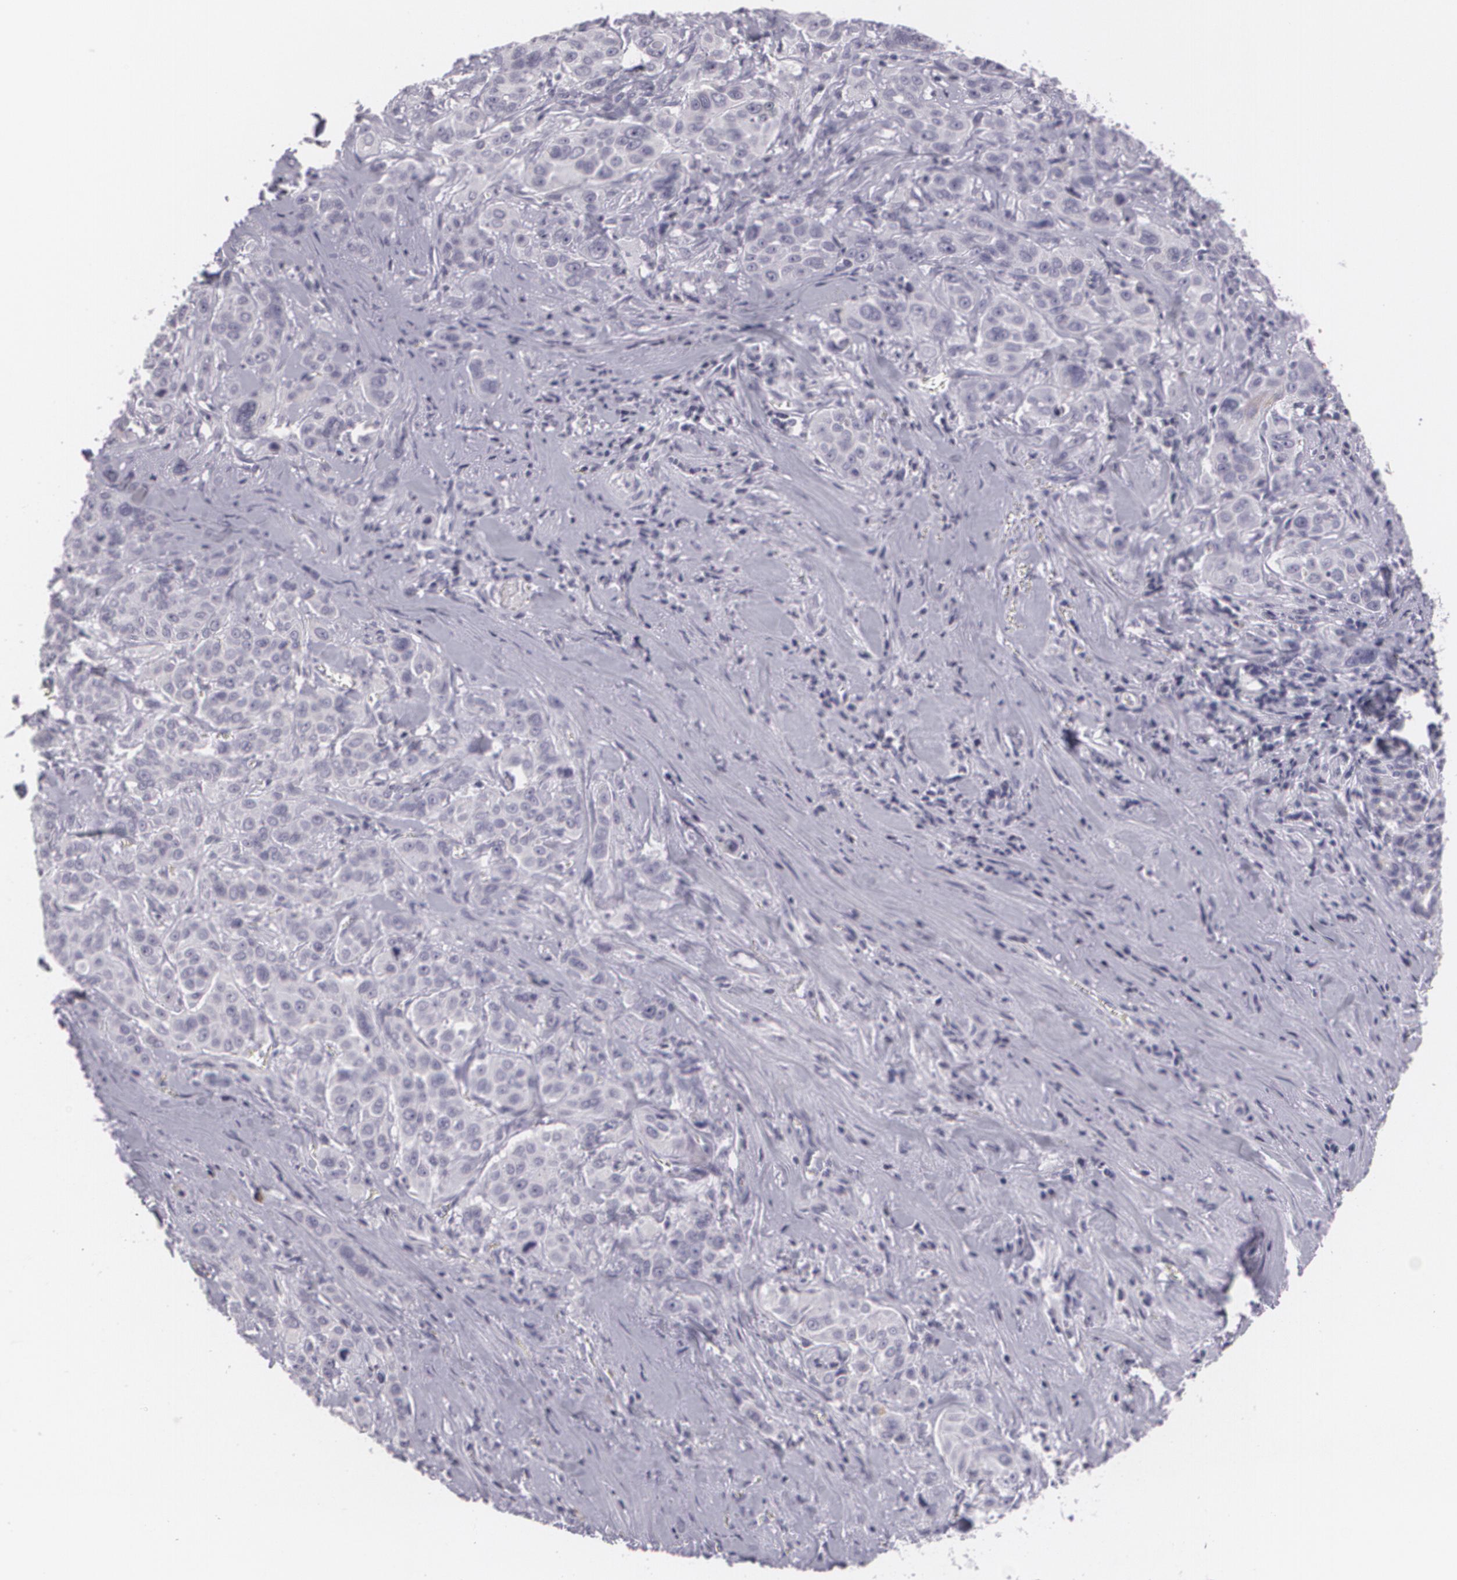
{"staining": {"intensity": "negative", "quantity": "none", "location": "none"}, "tissue": "pancreatic cancer", "cell_type": "Tumor cells", "image_type": "cancer", "snomed": [{"axis": "morphology", "description": "Adenocarcinoma, NOS"}, {"axis": "topography", "description": "Pancreas"}], "caption": "A photomicrograph of human adenocarcinoma (pancreatic) is negative for staining in tumor cells.", "gene": "MAP2", "patient": {"sex": "female", "age": 52}}